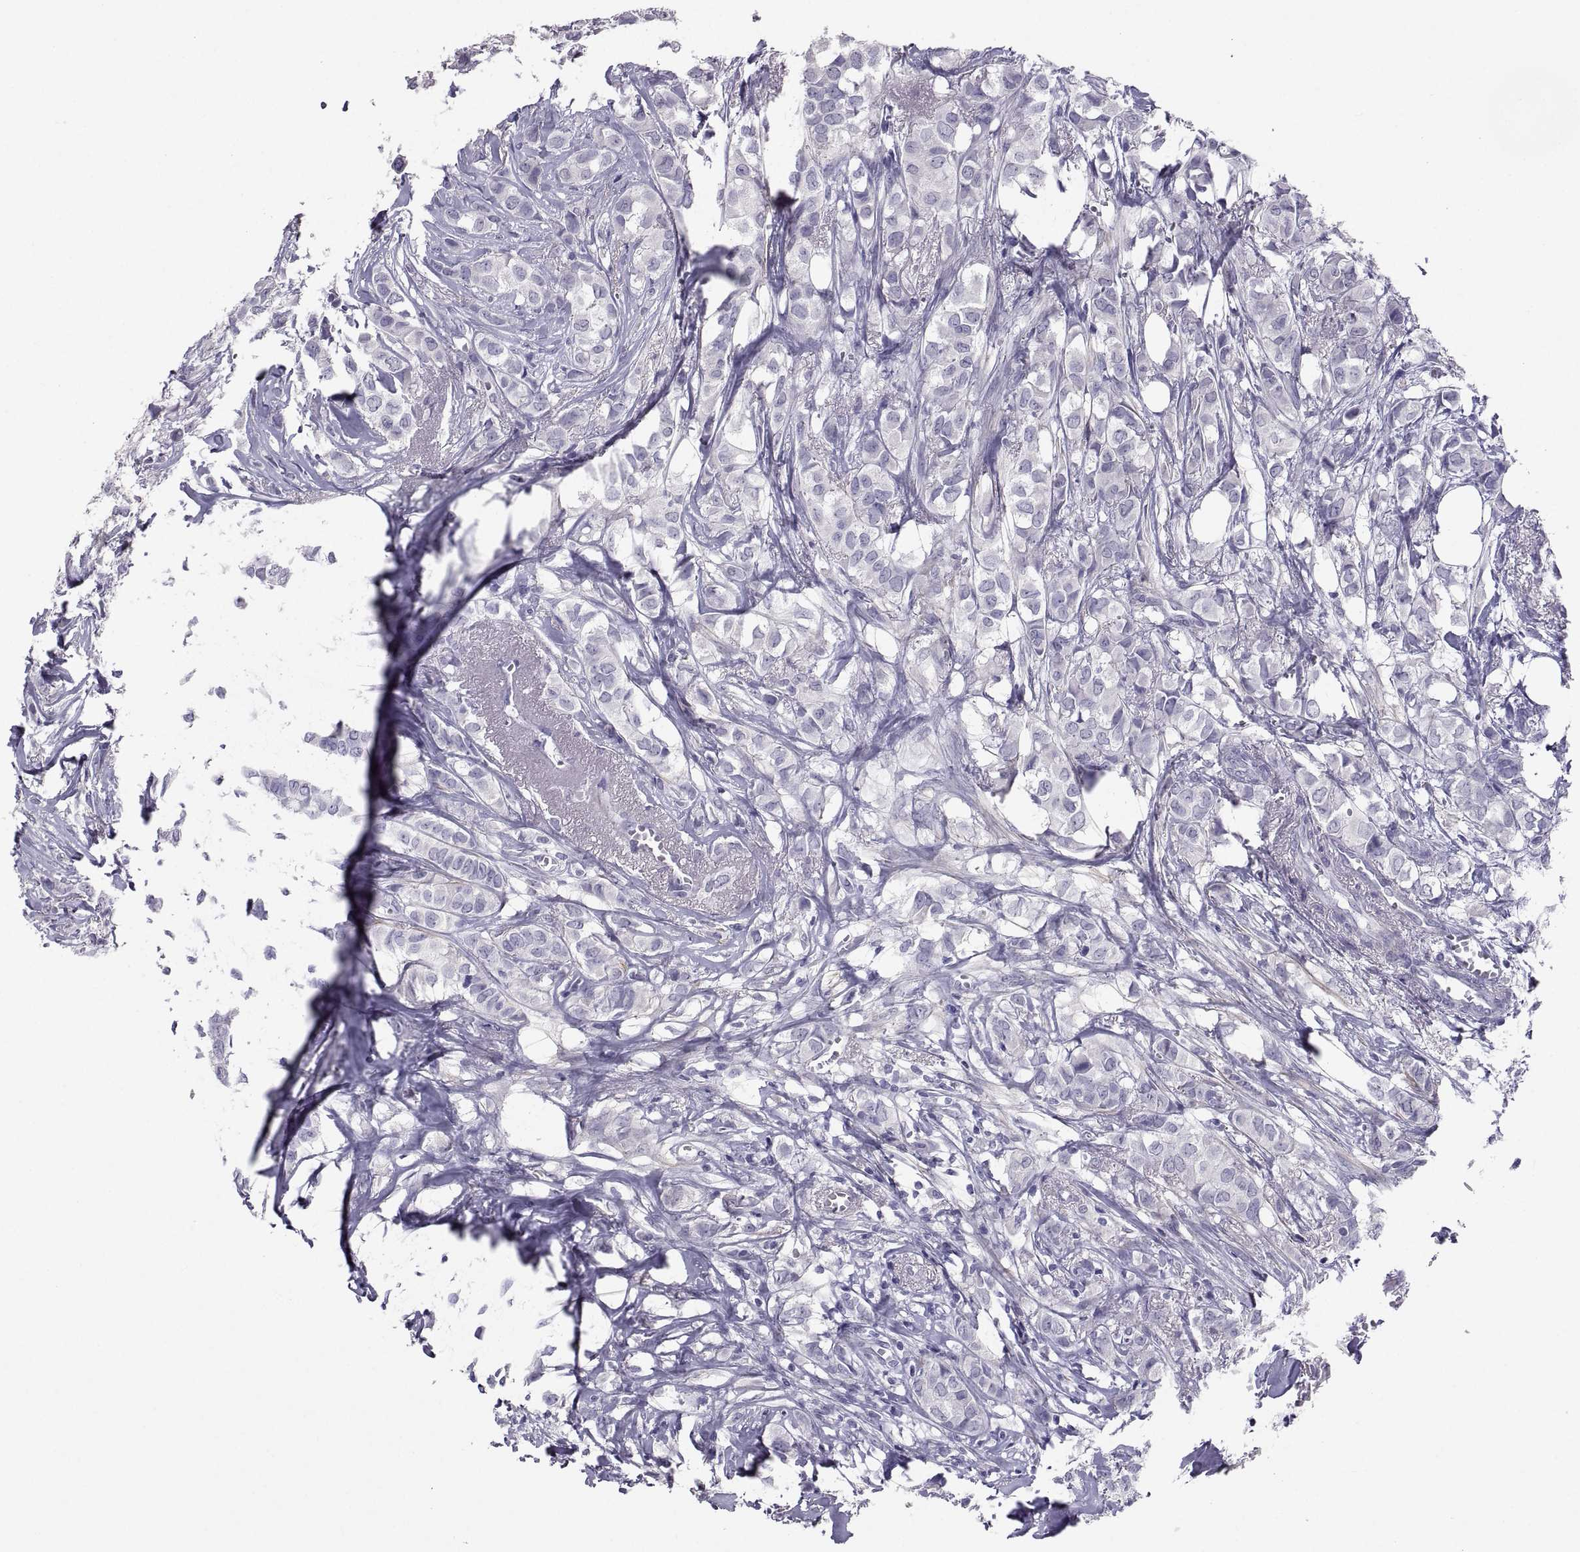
{"staining": {"intensity": "negative", "quantity": "none", "location": "none"}, "tissue": "breast cancer", "cell_type": "Tumor cells", "image_type": "cancer", "snomed": [{"axis": "morphology", "description": "Duct carcinoma"}, {"axis": "topography", "description": "Breast"}], "caption": "The immunohistochemistry histopathology image has no significant staining in tumor cells of breast cancer tissue.", "gene": "IGSF1", "patient": {"sex": "female", "age": 85}}